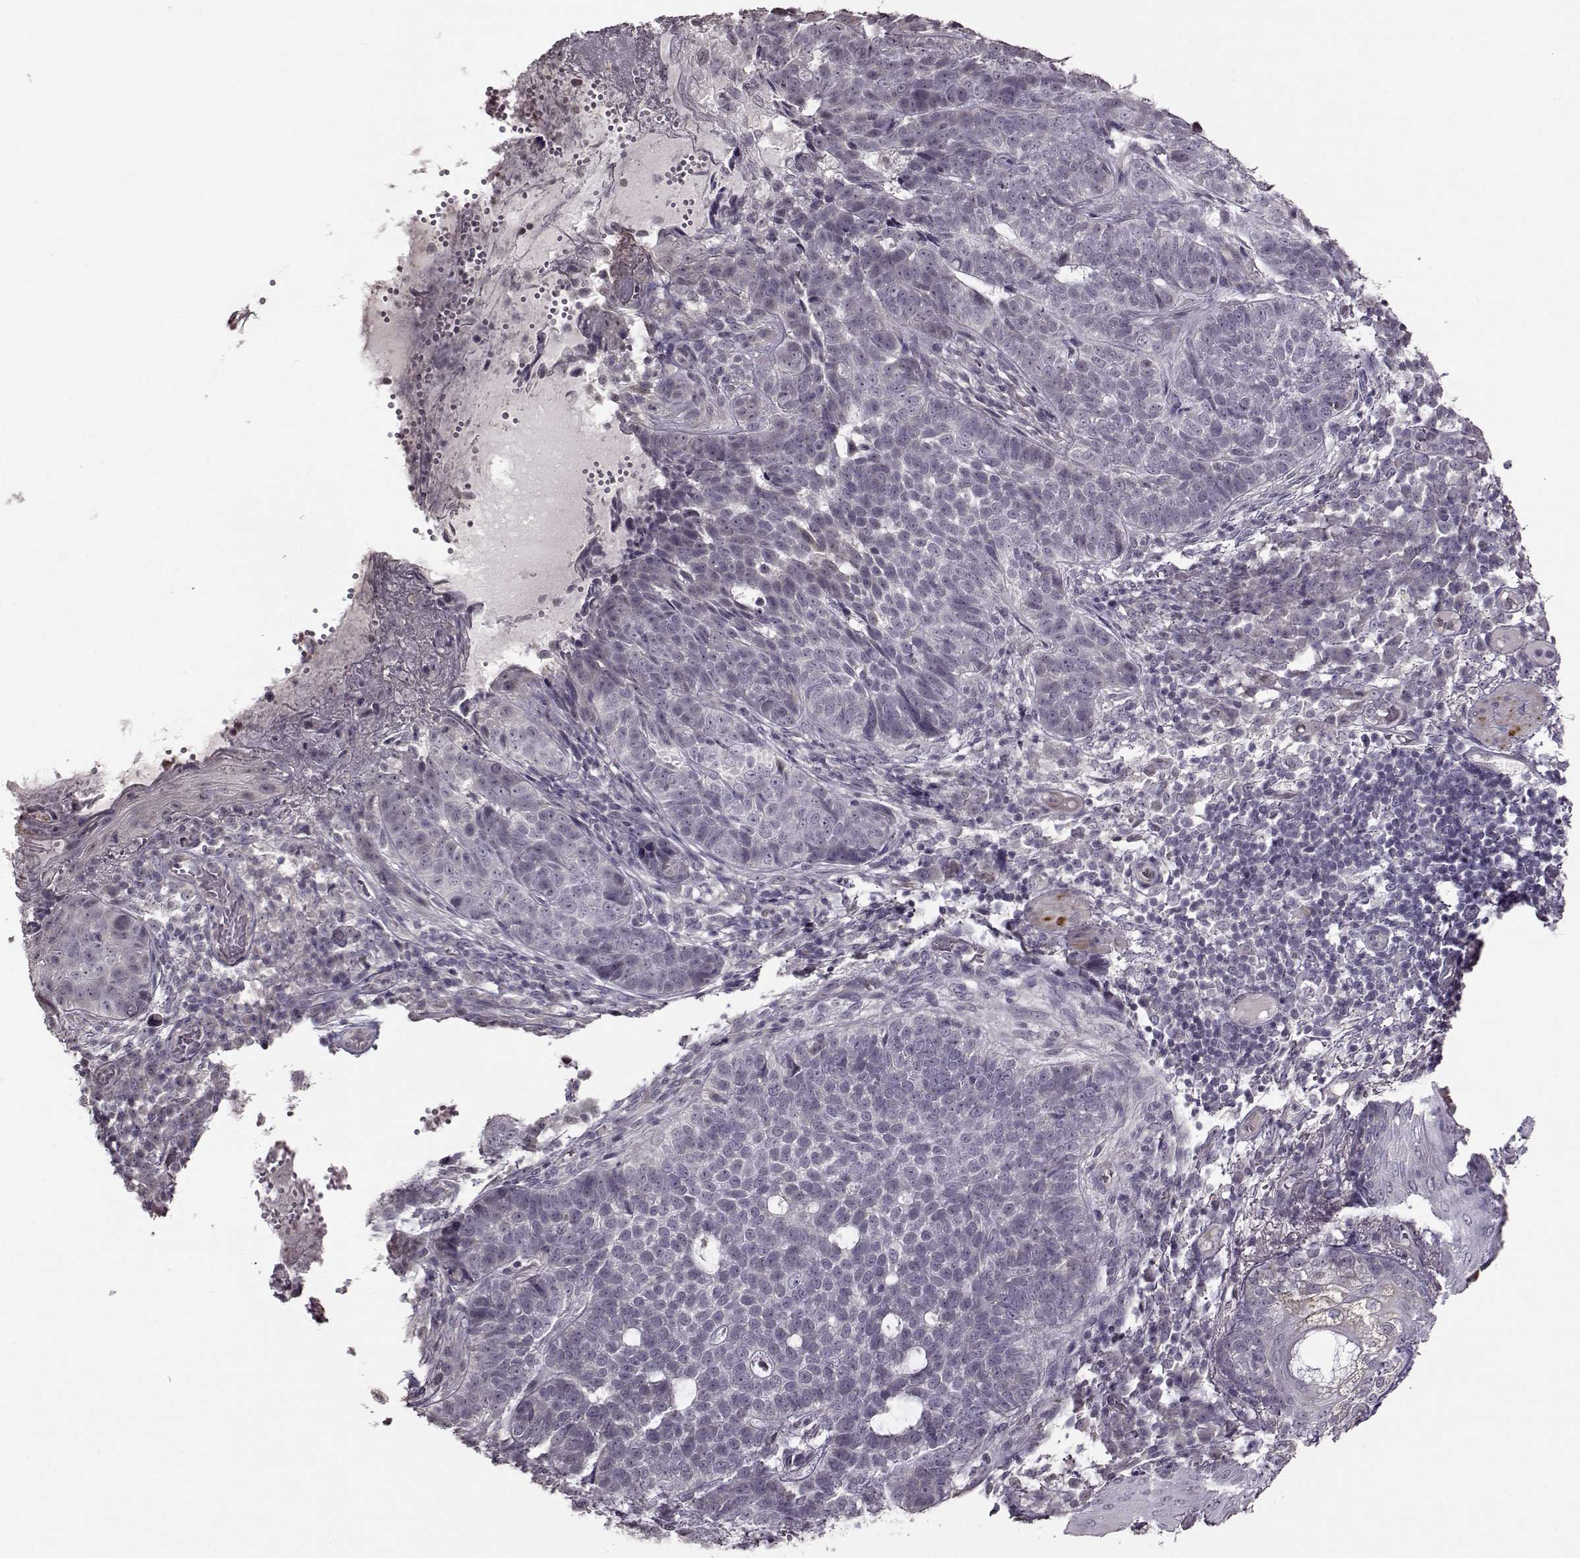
{"staining": {"intensity": "negative", "quantity": "none", "location": "none"}, "tissue": "skin cancer", "cell_type": "Tumor cells", "image_type": "cancer", "snomed": [{"axis": "morphology", "description": "Basal cell carcinoma"}, {"axis": "topography", "description": "Skin"}], "caption": "DAB (3,3'-diaminobenzidine) immunohistochemical staining of human basal cell carcinoma (skin) reveals no significant staining in tumor cells.", "gene": "FSHB", "patient": {"sex": "female", "age": 69}}